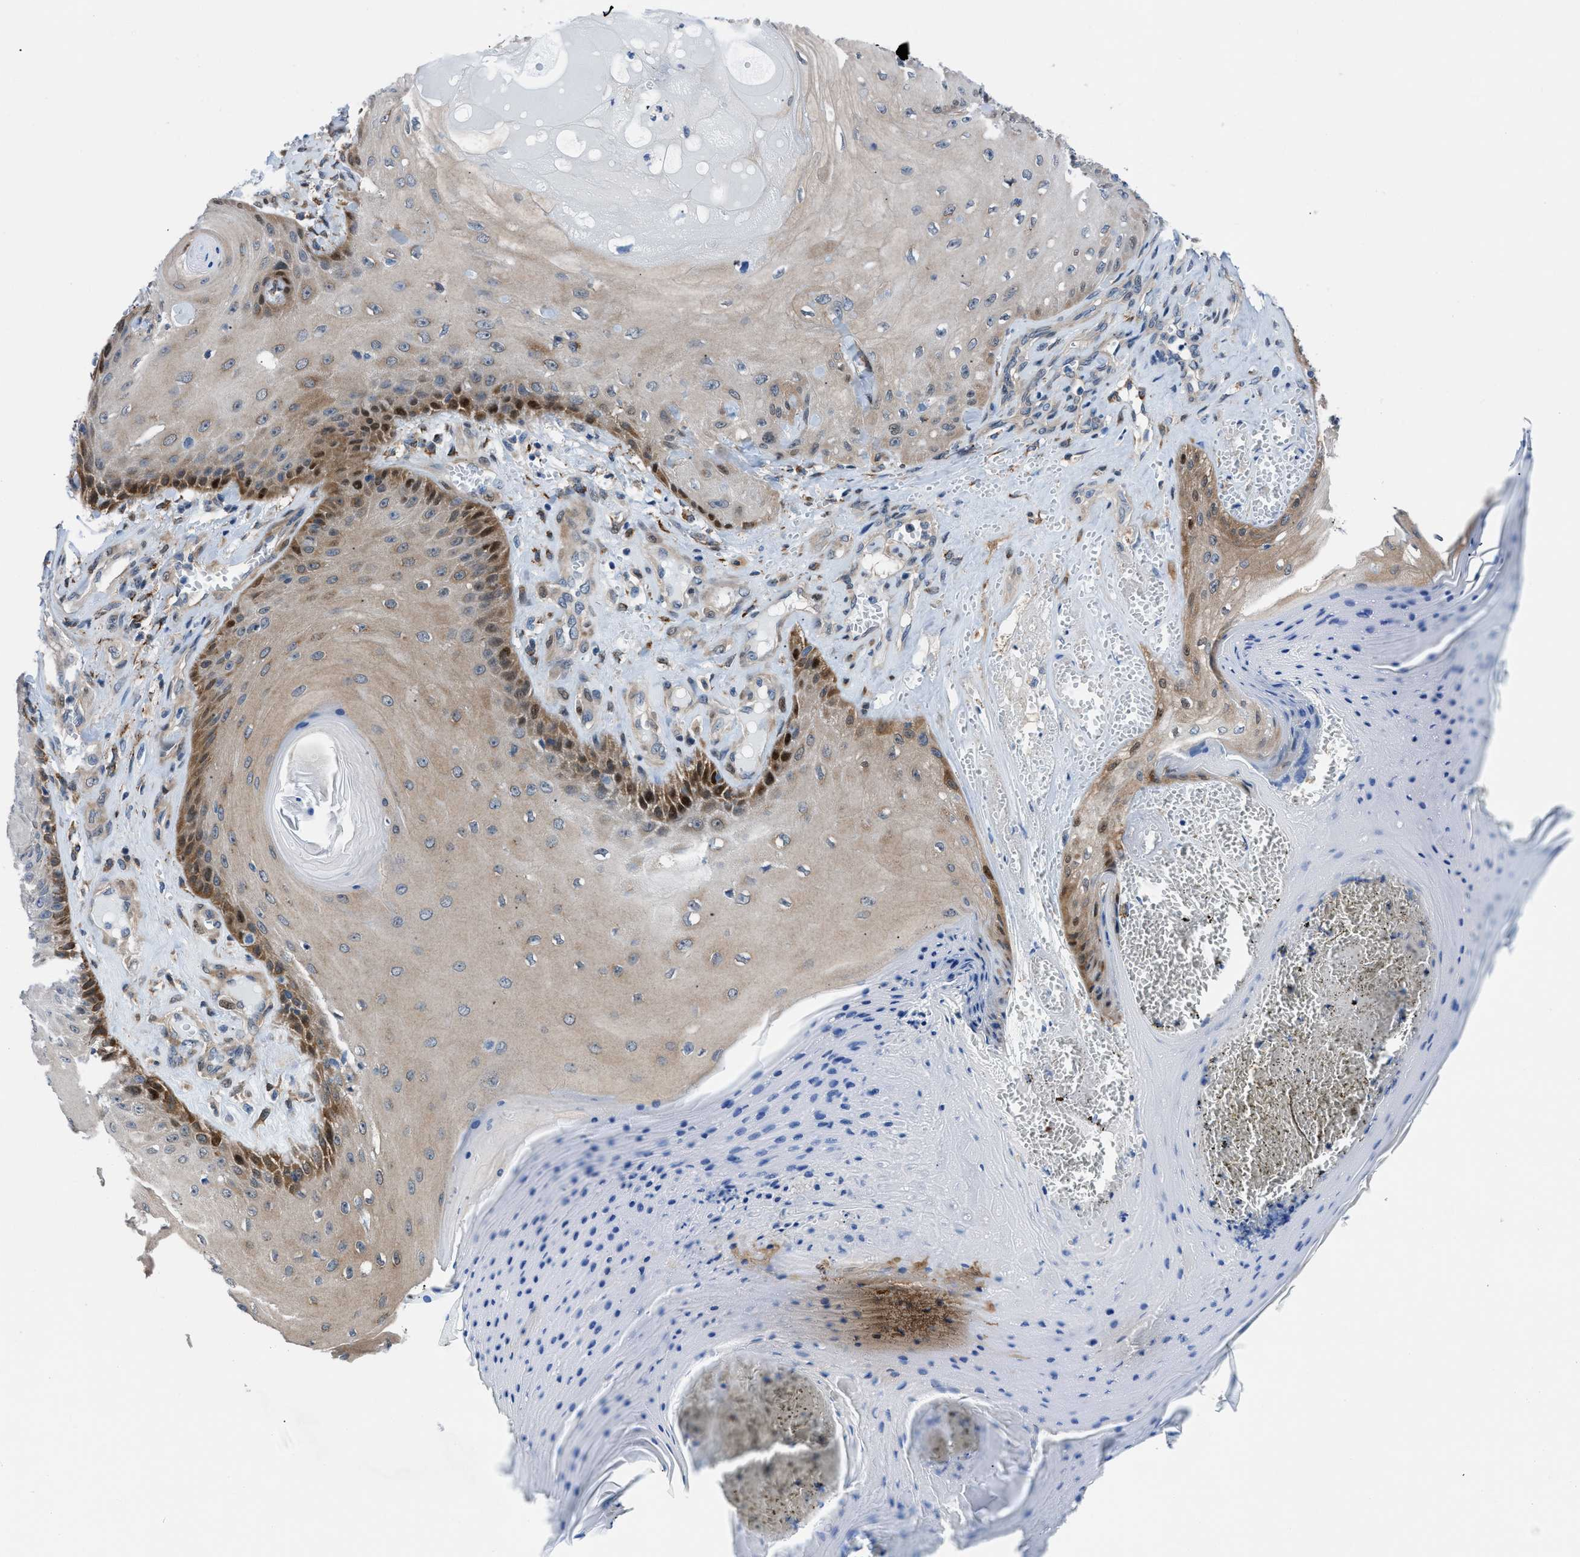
{"staining": {"intensity": "moderate", "quantity": ">75%", "location": "cytoplasmic/membranous,nuclear"}, "tissue": "skin cancer", "cell_type": "Tumor cells", "image_type": "cancer", "snomed": [{"axis": "morphology", "description": "Squamous cell carcinoma, NOS"}, {"axis": "topography", "description": "Skin"}], "caption": "High-magnification brightfield microscopy of skin cancer stained with DAB (3,3'-diaminobenzidine) (brown) and counterstained with hematoxylin (blue). tumor cells exhibit moderate cytoplasmic/membranous and nuclear expression is seen in approximately>75% of cells.", "gene": "TMEM45B", "patient": {"sex": "male", "age": 74}}